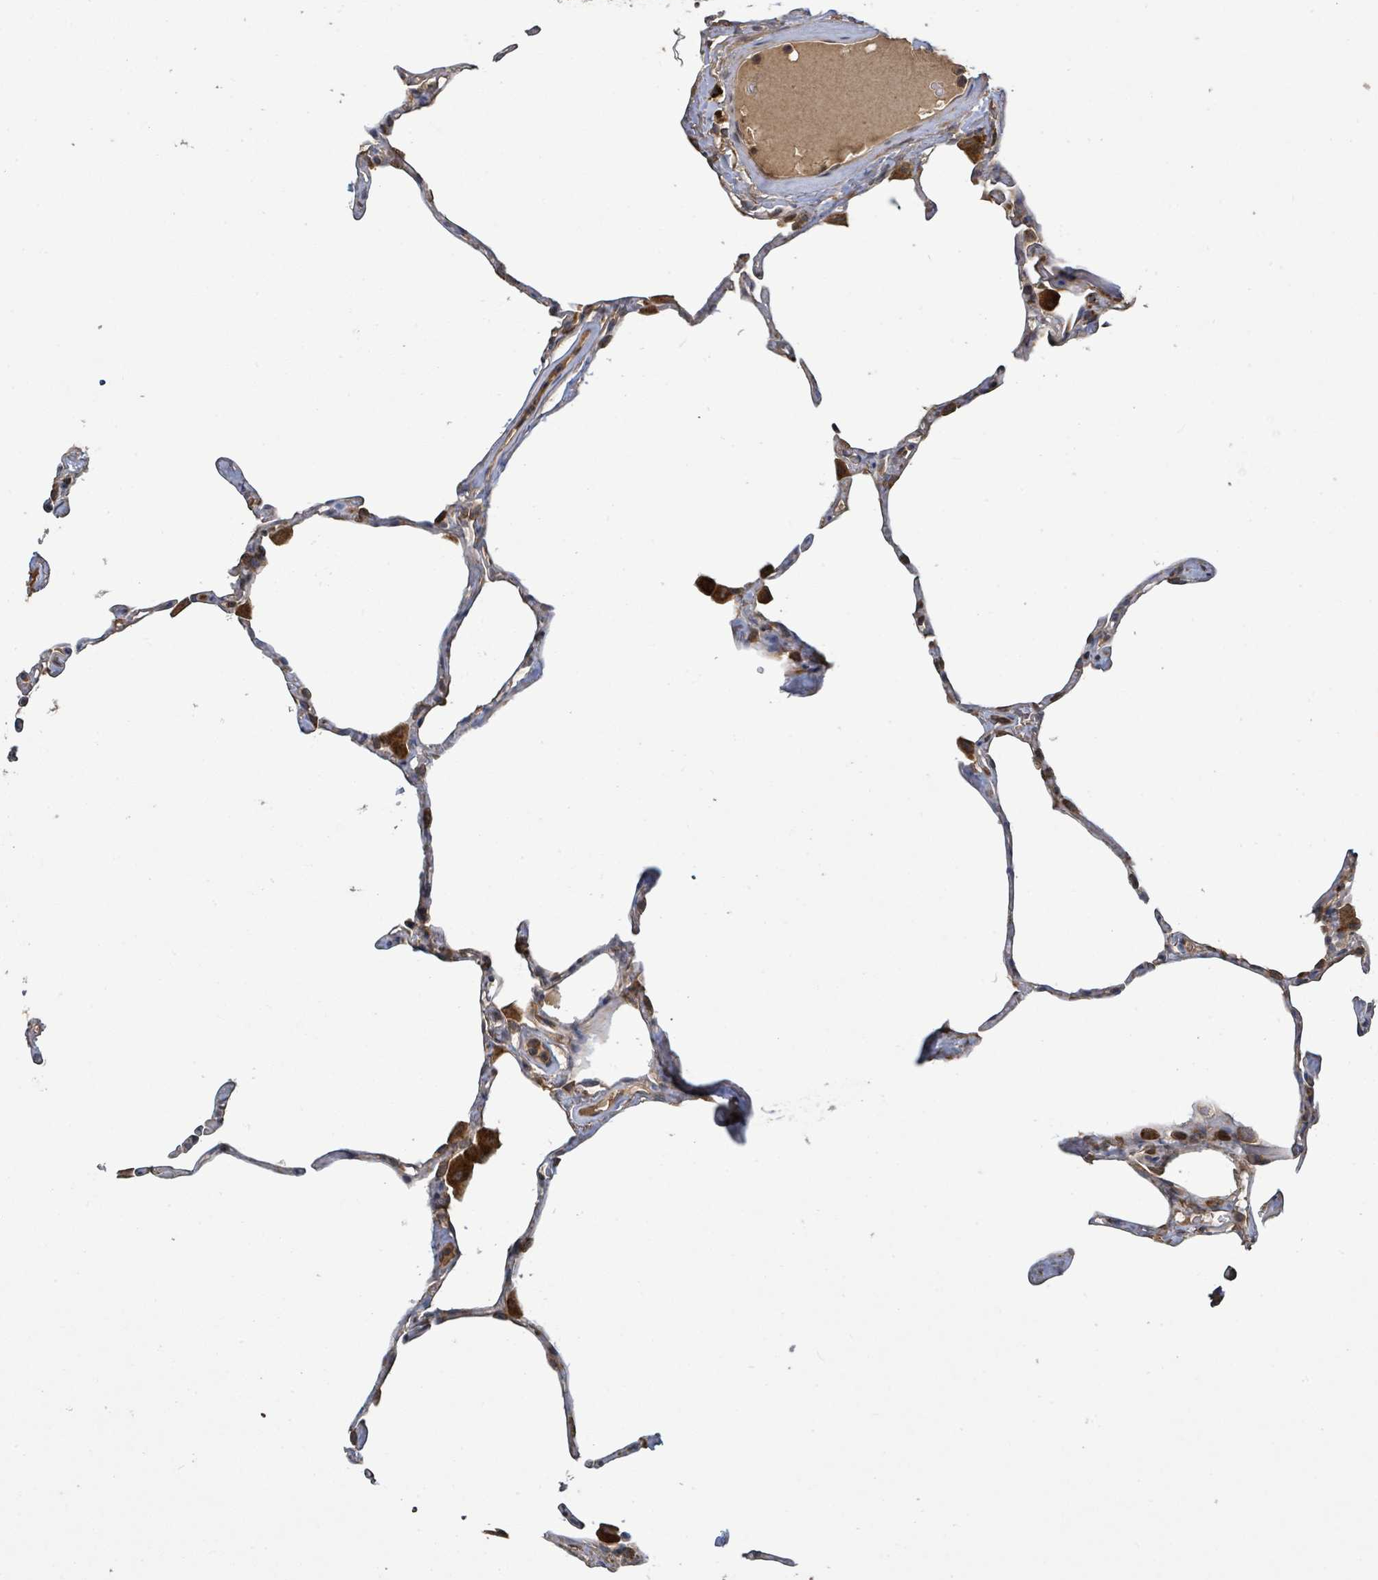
{"staining": {"intensity": "moderate", "quantity": "<25%", "location": "cytoplasmic/membranous"}, "tissue": "lung", "cell_type": "Alveolar cells", "image_type": "normal", "snomed": [{"axis": "morphology", "description": "Normal tissue, NOS"}, {"axis": "topography", "description": "Lung"}], "caption": "This photomicrograph shows IHC staining of benign human lung, with low moderate cytoplasmic/membranous staining in about <25% of alveolar cells.", "gene": "STARD4", "patient": {"sex": "male", "age": 65}}